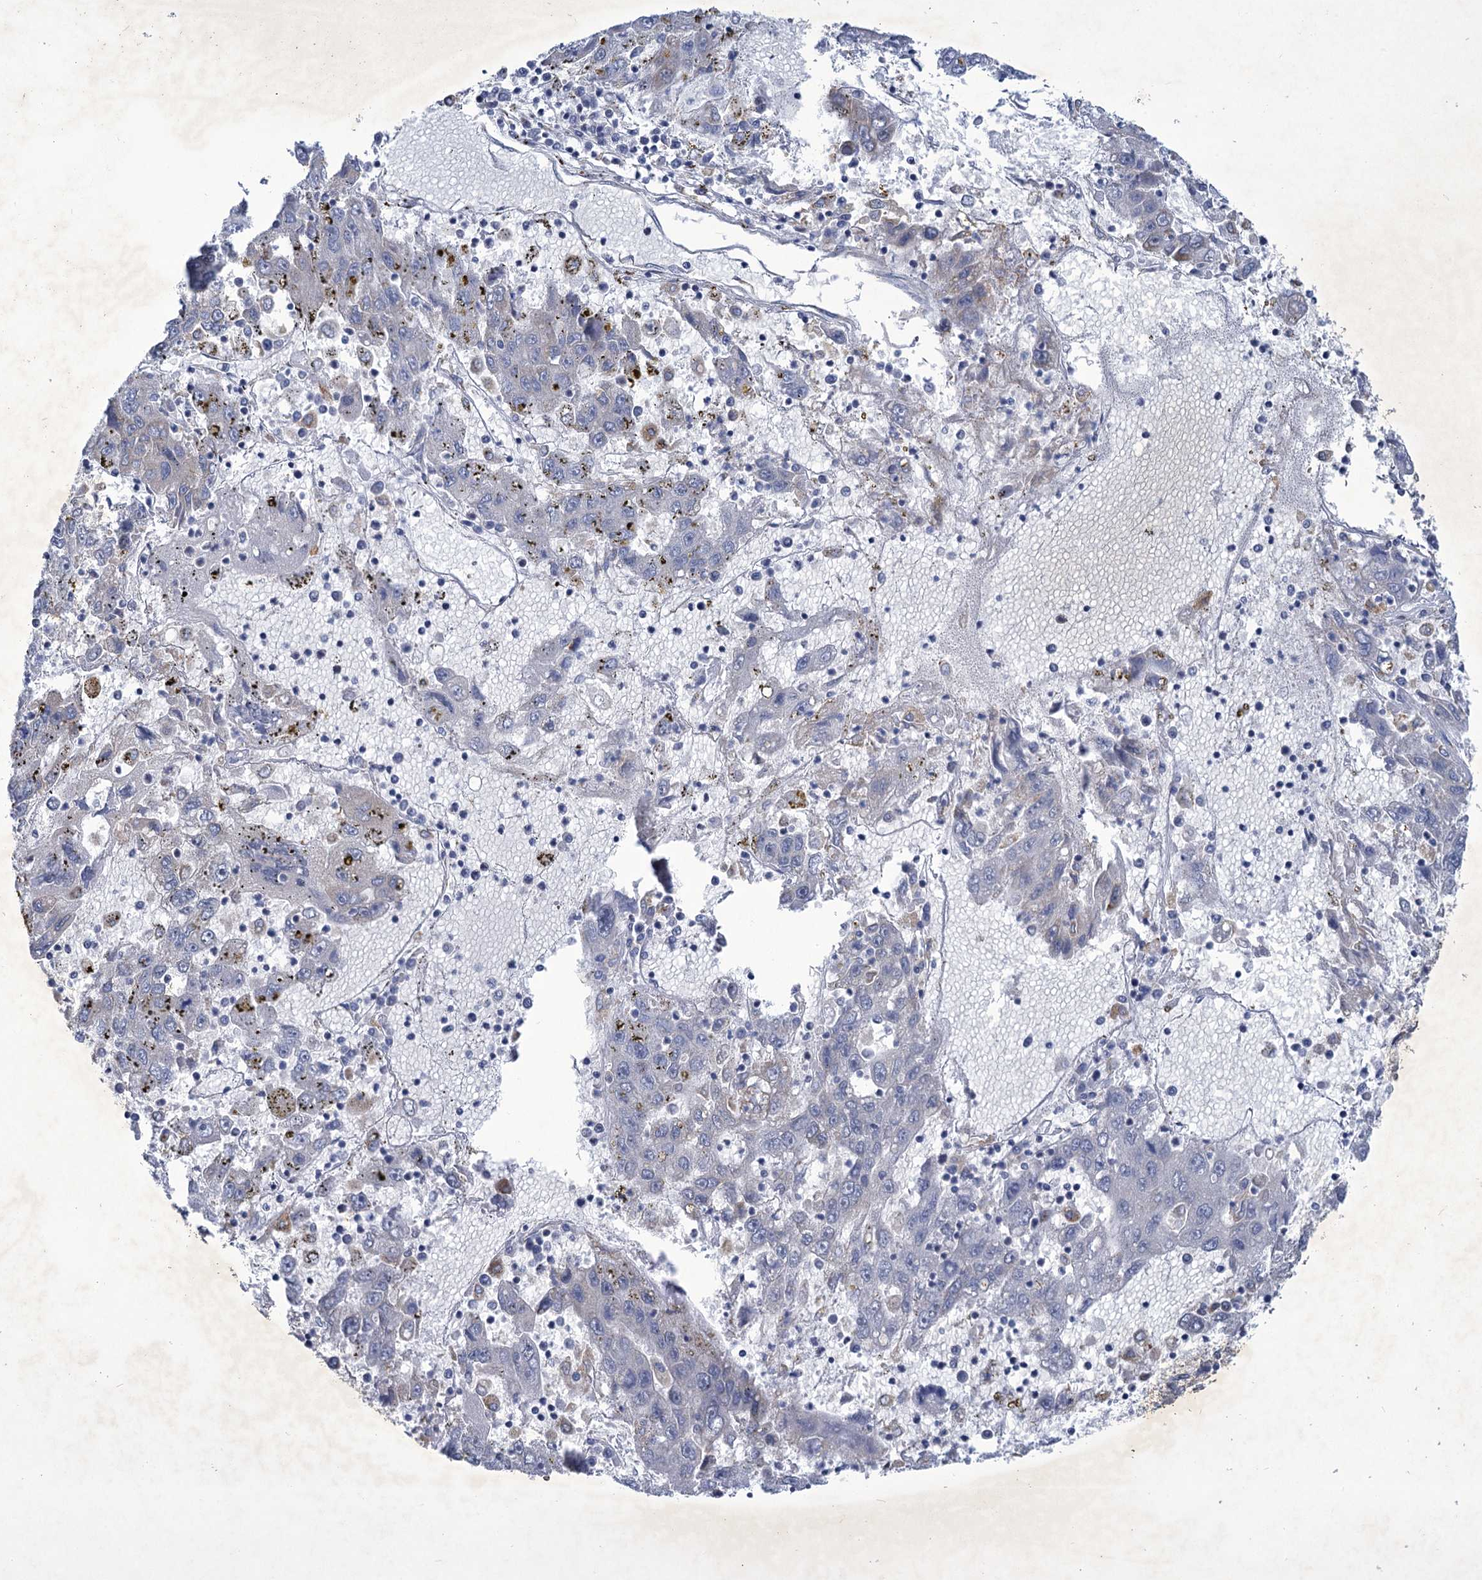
{"staining": {"intensity": "negative", "quantity": "none", "location": "none"}, "tissue": "liver cancer", "cell_type": "Tumor cells", "image_type": "cancer", "snomed": [{"axis": "morphology", "description": "Carcinoma, Hepatocellular, NOS"}, {"axis": "topography", "description": "Liver"}], "caption": "Immunohistochemical staining of hepatocellular carcinoma (liver) shows no significant positivity in tumor cells.", "gene": "MBLAC2", "patient": {"sex": "male", "age": 49}}